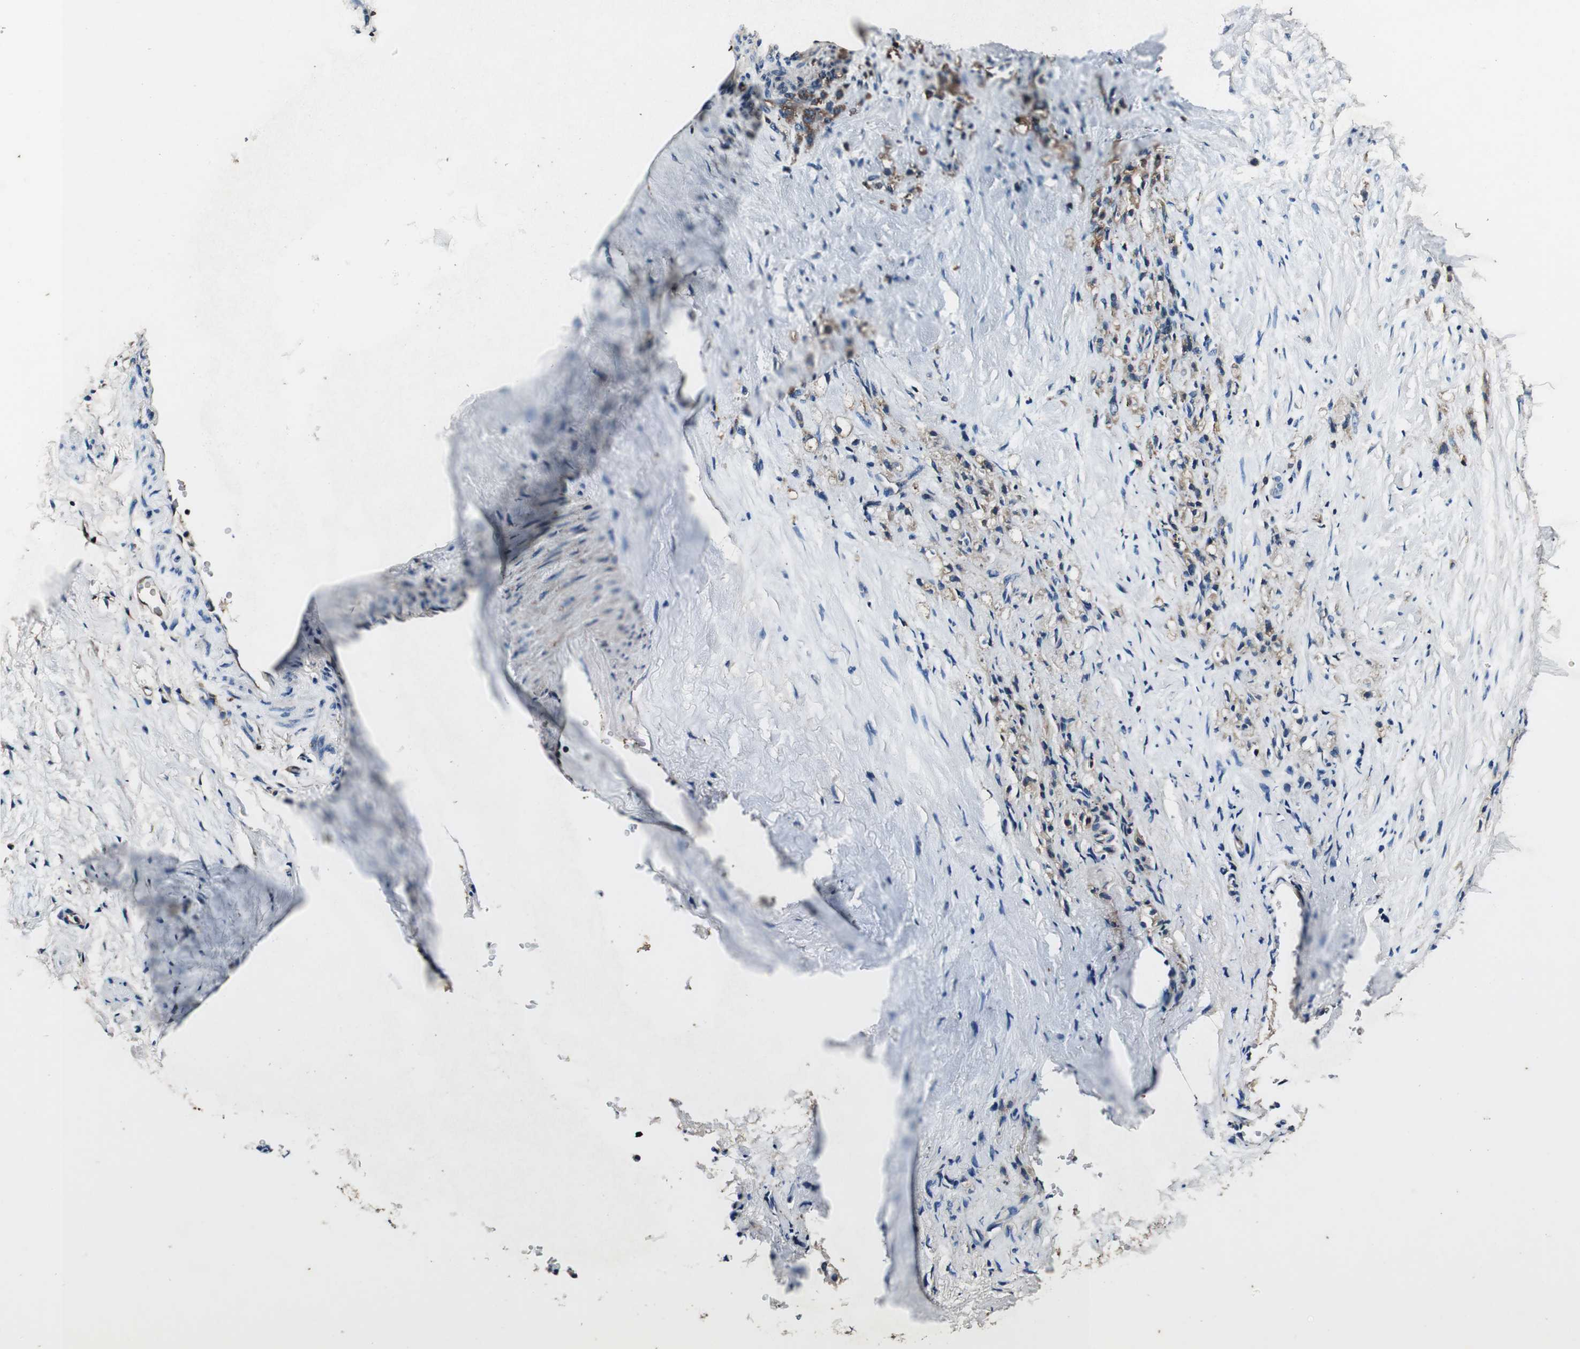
{"staining": {"intensity": "moderate", "quantity": "25%-75%", "location": "cytoplasmic/membranous"}, "tissue": "stomach cancer", "cell_type": "Tumor cells", "image_type": "cancer", "snomed": [{"axis": "morphology", "description": "Adenocarcinoma, NOS"}, {"axis": "topography", "description": "Stomach"}], "caption": "A histopathology image of stomach cancer (adenocarcinoma) stained for a protein exhibits moderate cytoplasmic/membranous brown staining in tumor cells. The staining is performed using DAB brown chromogen to label protein expression. The nuclei are counter-stained blue using hematoxylin.", "gene": "RHOT2", "patient": {"sex": "male", "age": 82}}